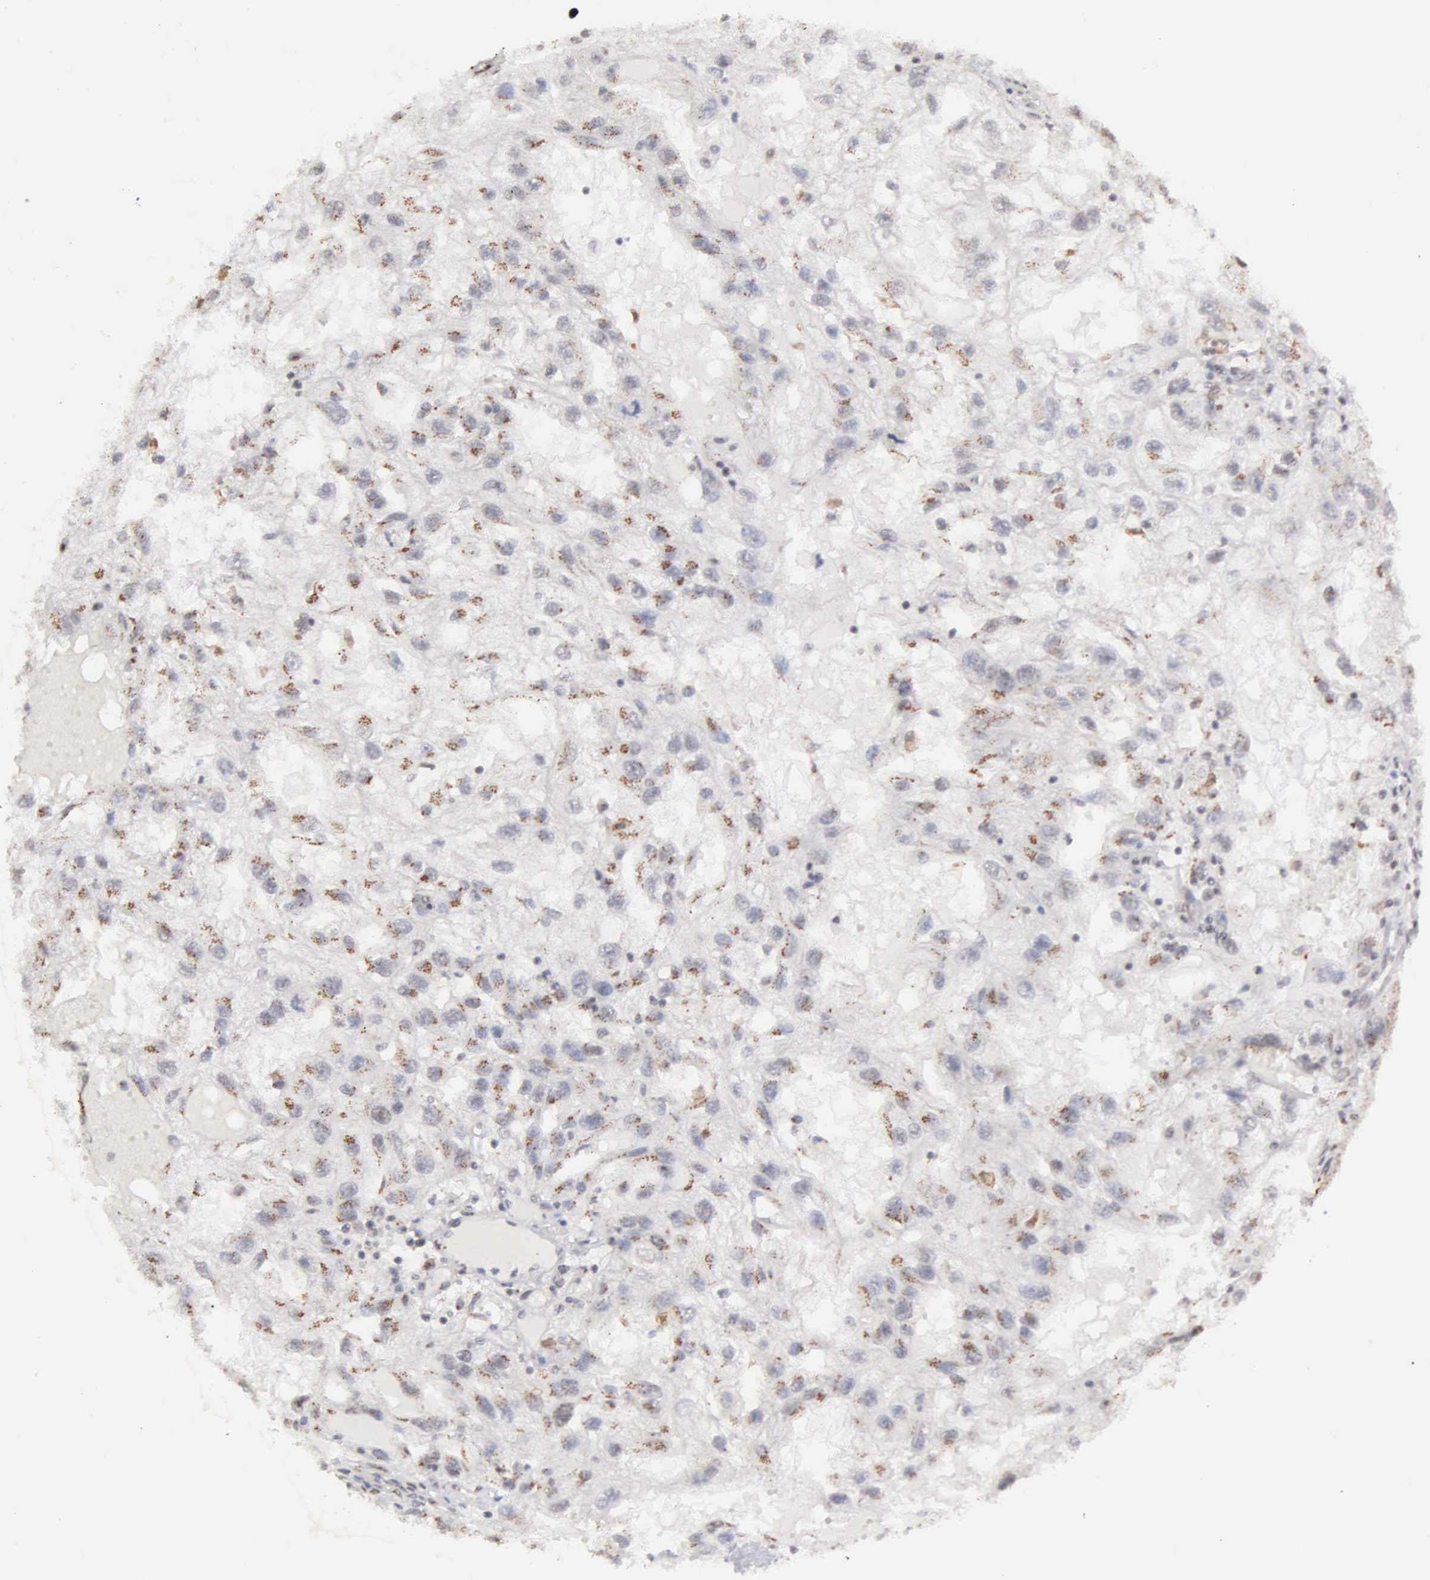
{"staining": {"intensity": "weak", "quantity": "<25%", "location": "nuclear"}, "tissue": "renal cancer", "cell_type": "Tumor cells", "image_type": "cancer", "snomed": [{"axis": "morphology", "description": "Normal tissue, NOS"}, {"axis": "morphology", "description": "Adenocarcinoma, NOS"}, {"axis": "topography", "description": "Kidney"}], "caption": "Photomicrograph shows no protein positivity in tumor cells of adenocarcinoma (renal) tissue. (Stains: DAB (3,3'-diaminobenzidine) IHC with hematoxylin counter stain, Microscopy: brightfield microscopy at high magnification).", "gene": "GTF2A1", "patient": {"sex": "male", "age": 71}}